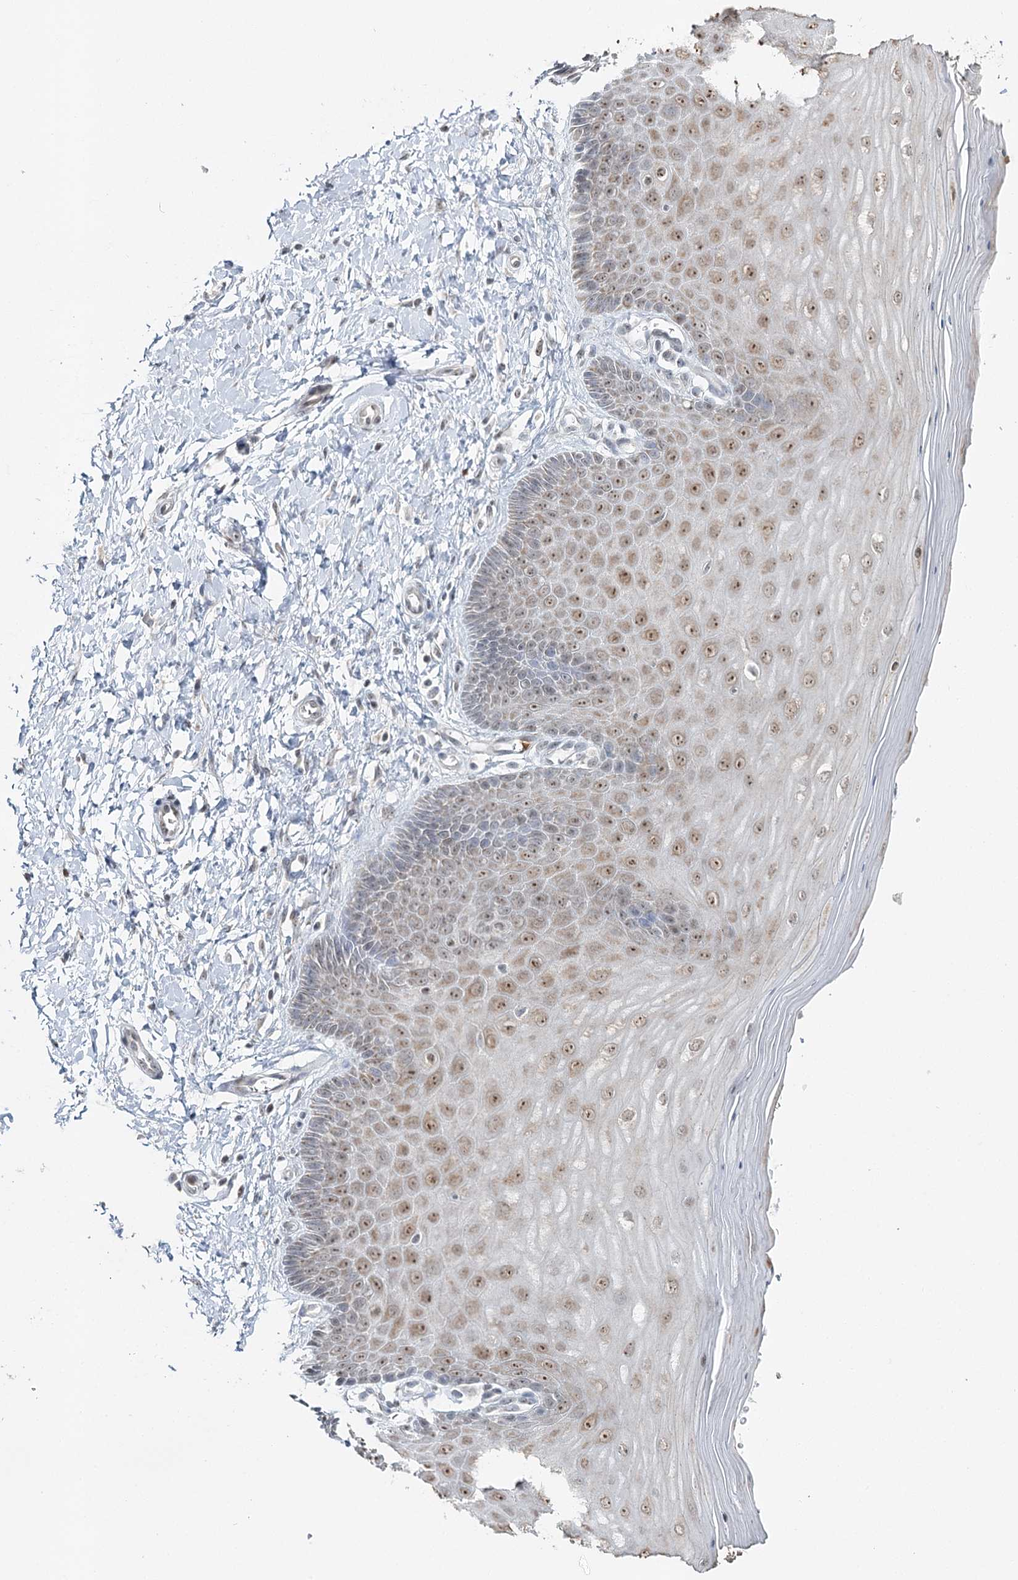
{"staining": {"intensity": "weak", "quantity": ">75%", "location": "cytoplasmic/membranous,nuclear"}, "tissue": "cervix", "cell_type": "Glandular cells", "image_type": "normal", "snomed": [{"axis": "morphology", "description": "Normal tissue, NOS"}, {"axis": "topography", "description": "Cervix"}], "caption": "Cervix stained with IHC reveals weak cytoplasmic/membranous,nuclear positivity in about >75% of glandular cells.", "gene": "ATAD1", "patient": {"sex": "female", "age": 55}}